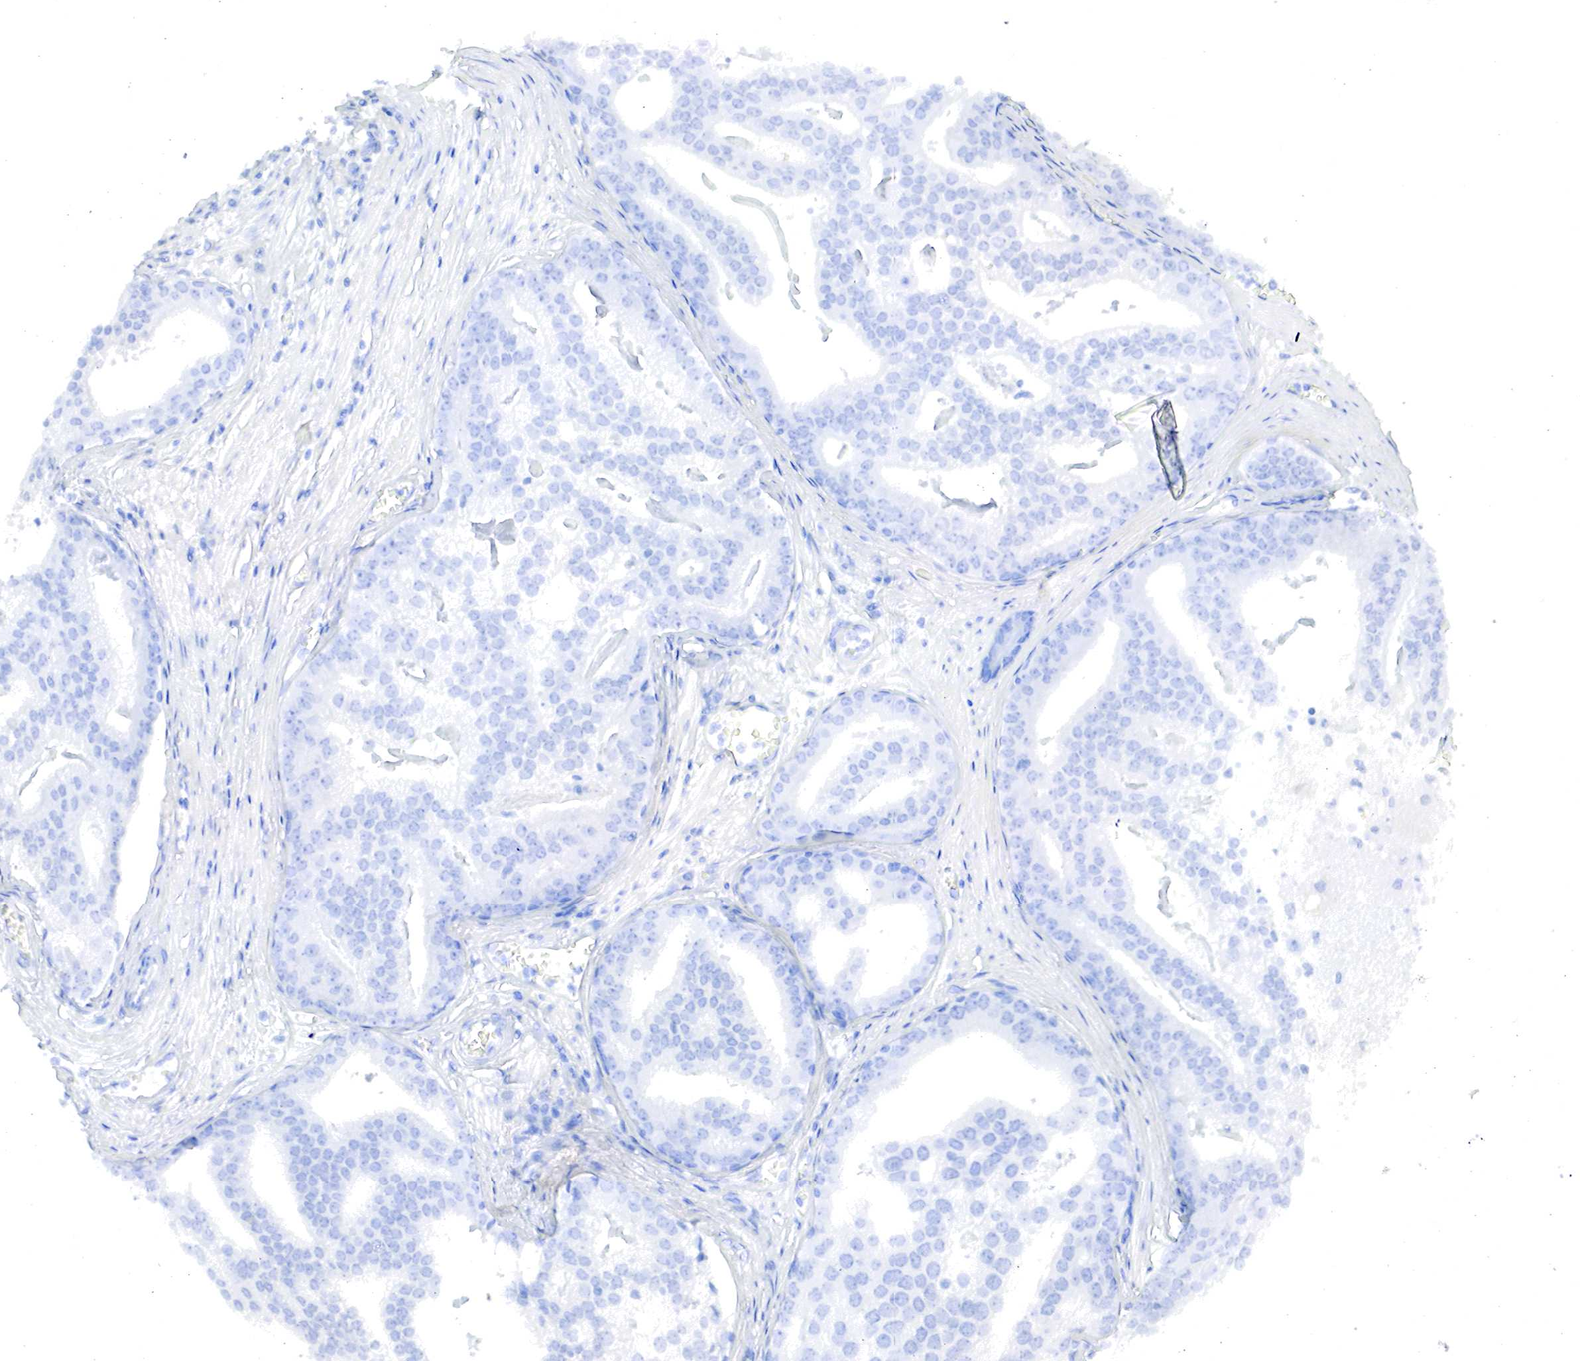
{"staining": {"intensity": "negative", "quantity": "none", "location": "none"}, "tissue": "prostate cancer", "cell_type": "Tumor cells", "image_type": "cancer", "snomed": [{"axis": "morphology", "description": "Adenocarcinoma, High grade"}, {"axis": "topography", "description": "Prostate"}], "caption": "This is an immunohistochemistry photomicrograph of human prostate adenocarcinoma (high-grade). There is no expression in tumor cells.", "gene": "OTC", "patient": {"sex": "male", "age": 56}}